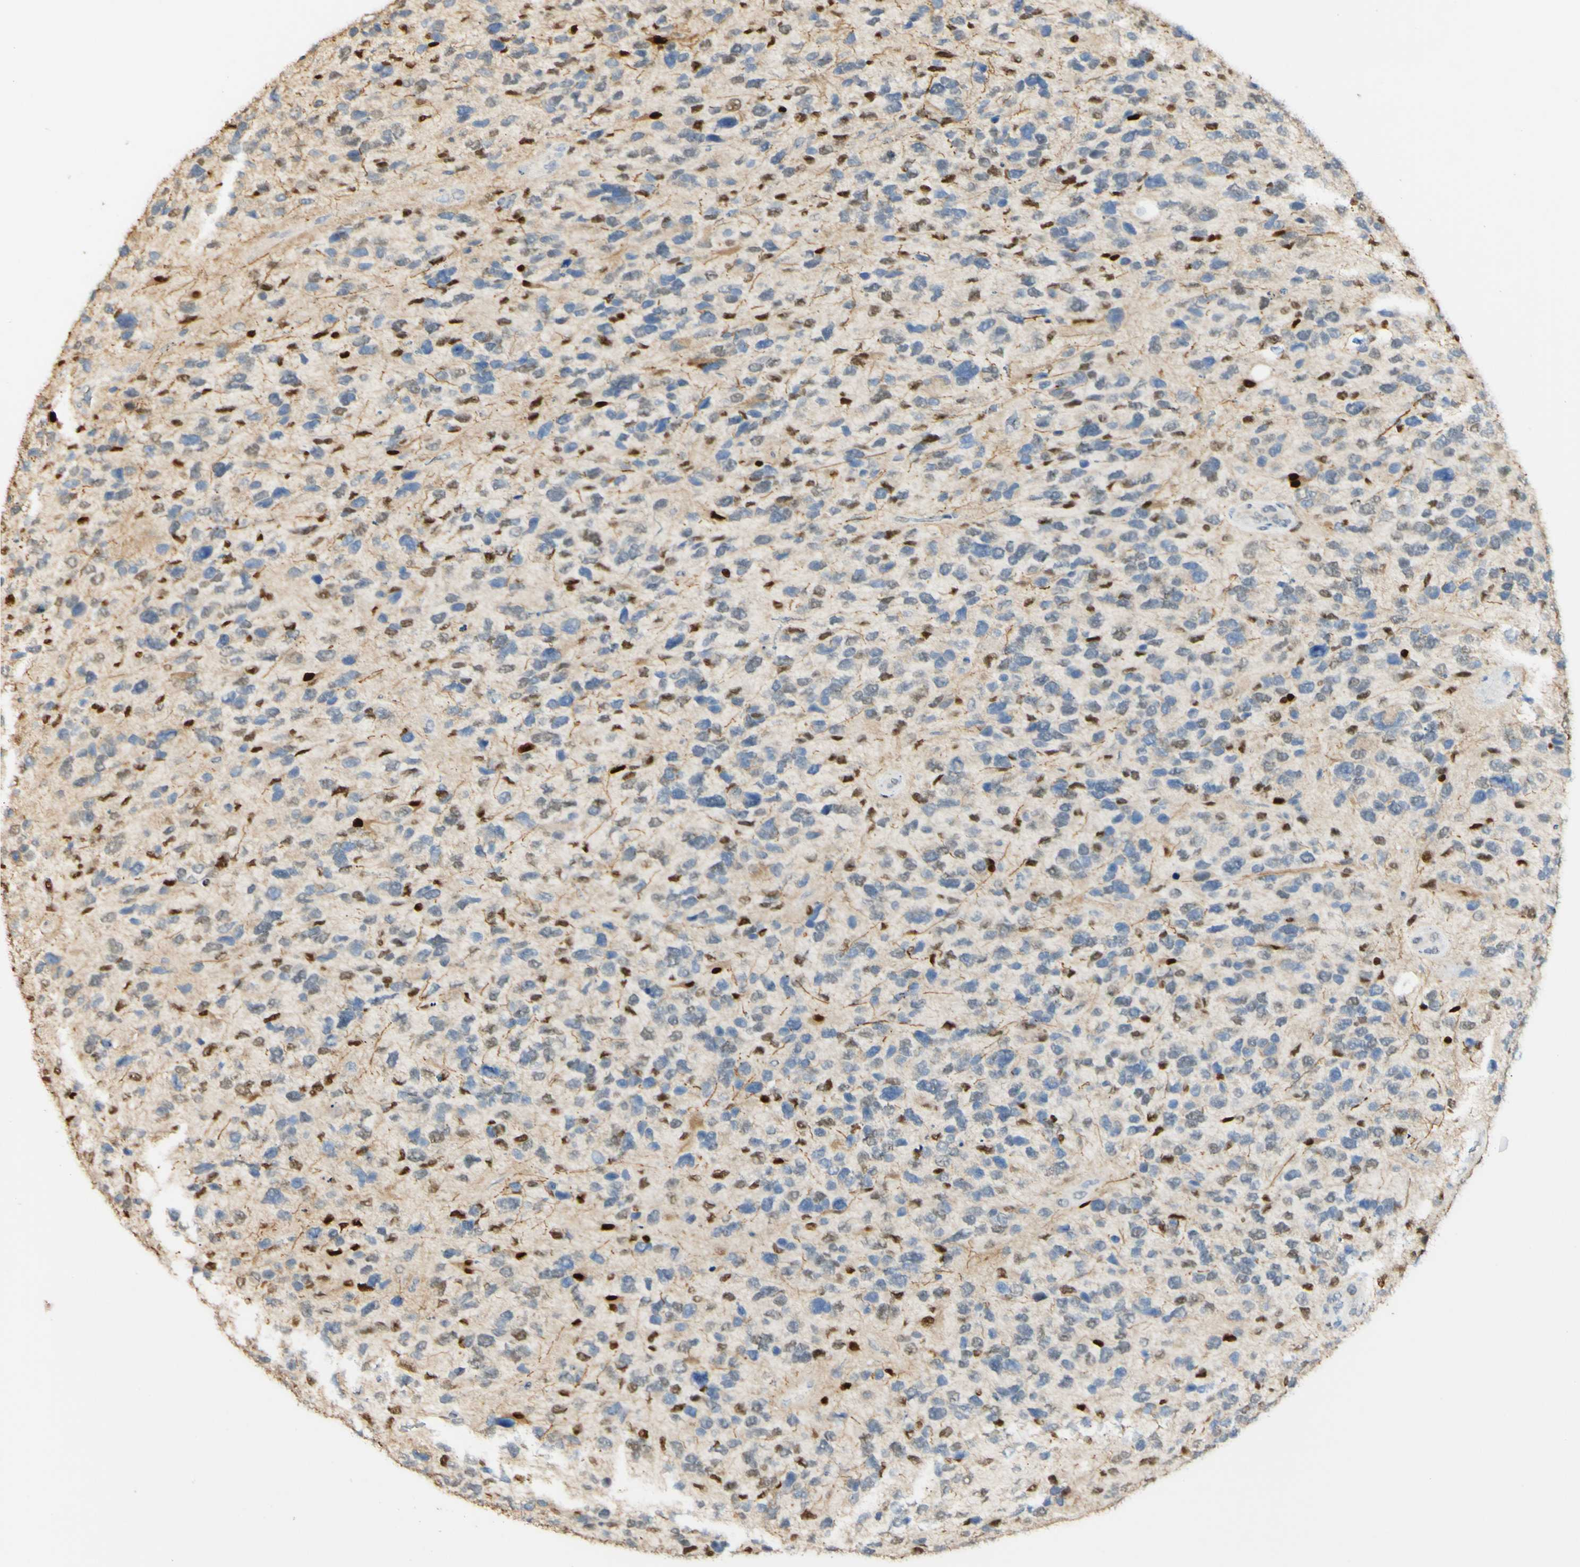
{"staining": {"intensity": "strong", "quantity": "<25%", "location": "nuclear"}, "tissue": "glioma", "cell_type": "Tumor cells", "image_type": "cancer", "snomed": [{"axis": "morphology", "description": "Glioma, malignant, High grade"}, {"axis": "topography", "description": "Brain"}], "caption": "This is a photomicrograph of immunohistochemistry (IHC) staining of malignant glioma (high-grade), which shows strong staining in the nuclear of tumor cells.", "gene": "MAP3K4", "patient": {"sex": "female", "age": 58}}